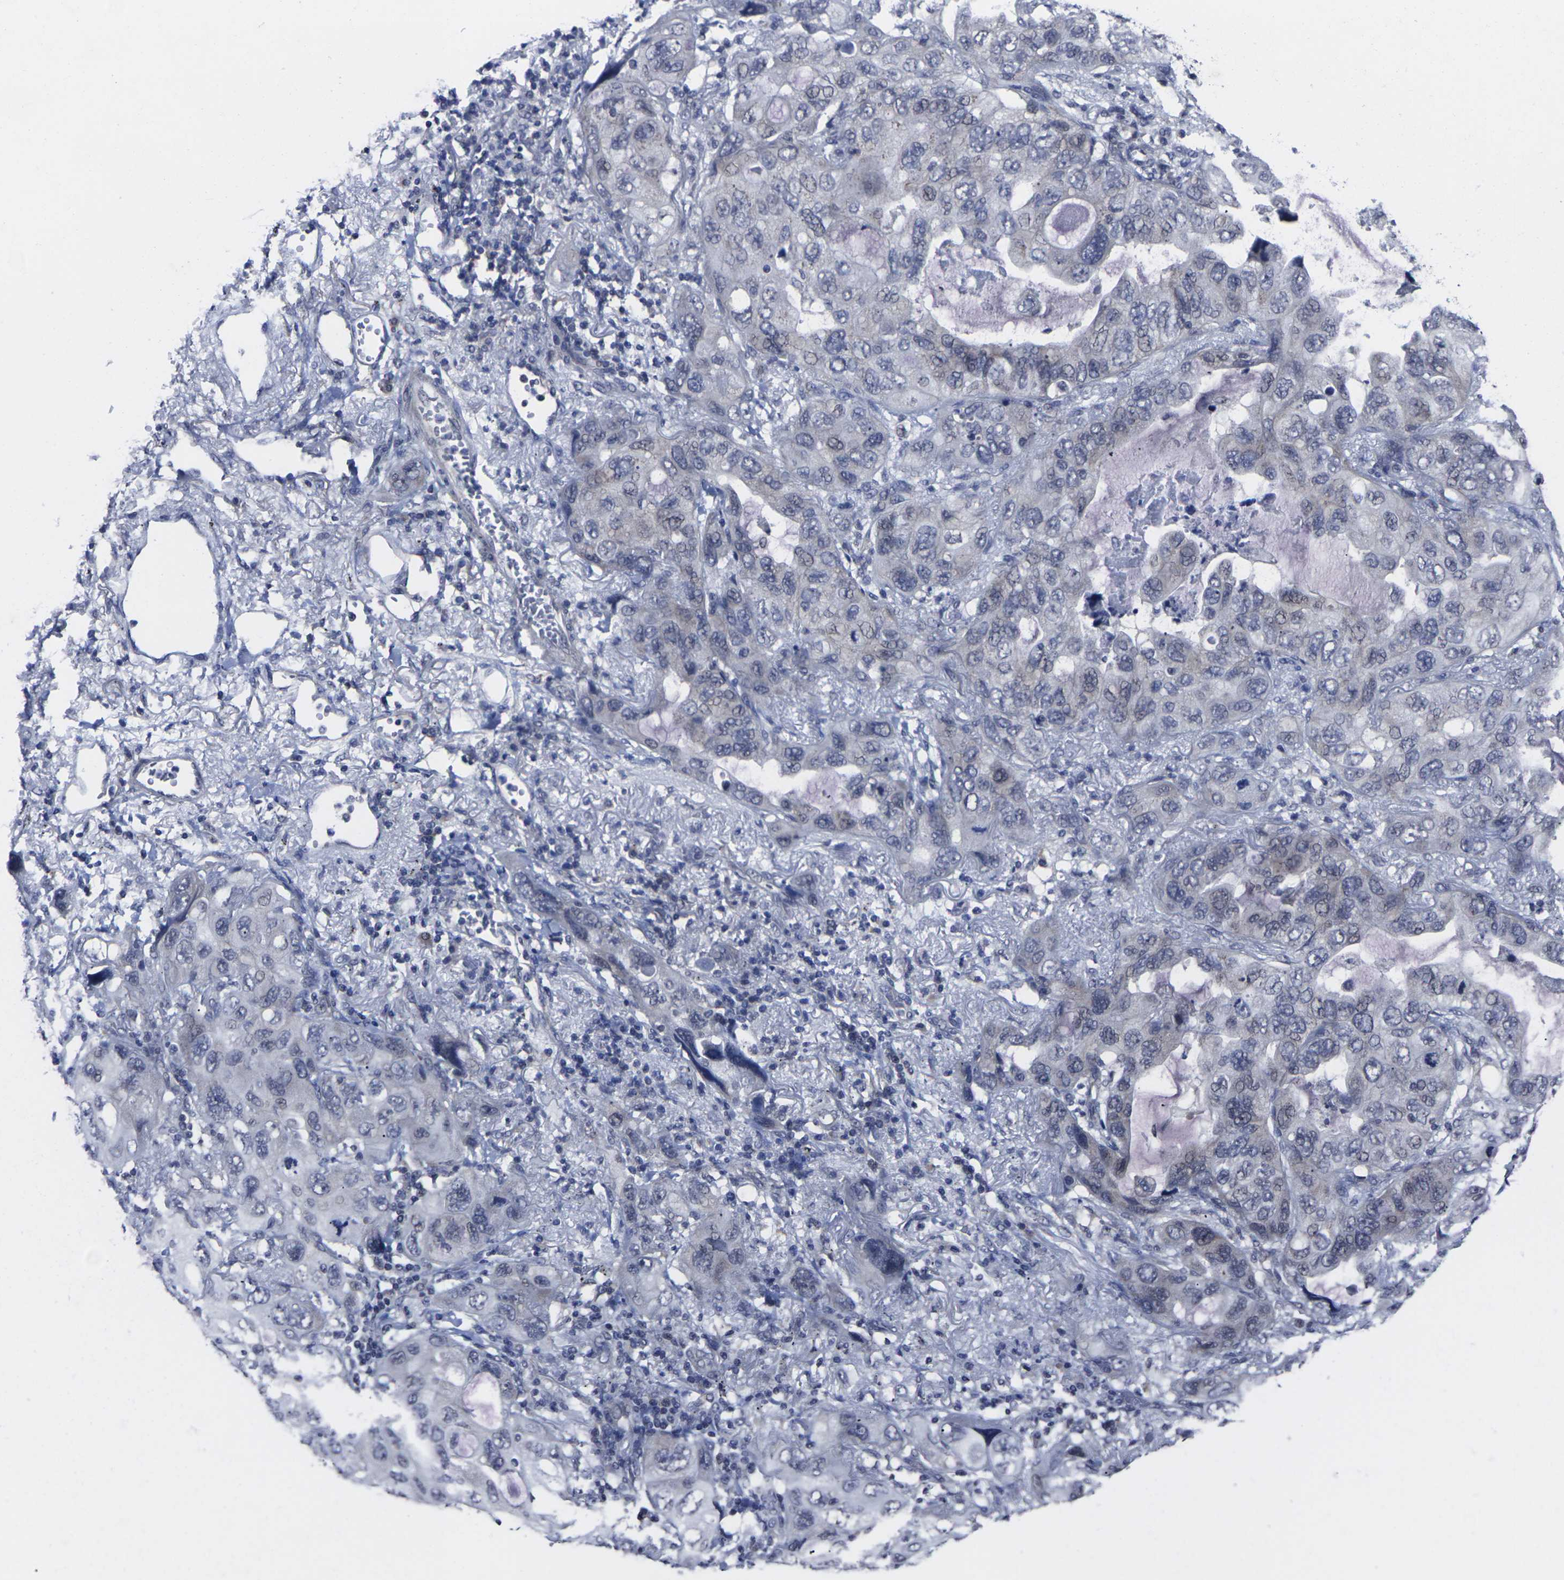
{"staining": {"intensity": "negative", "quantity": "none", "location": "none"}, "tissue": "lung cancer", "cell_type": "Tumor cells", "image_type": "cancer", "snomed": [{"axis": "morphology", "description": "Squamous cell carcinoma, NOS"}, {"axis": "topography", "description": "Lung"}], "caption": "Tumor cells are negative for brown protein staining in lung squamous cell carcinoma.", "gene": "MSANTD4", "patient": {"sex": "female", "age": 73}}